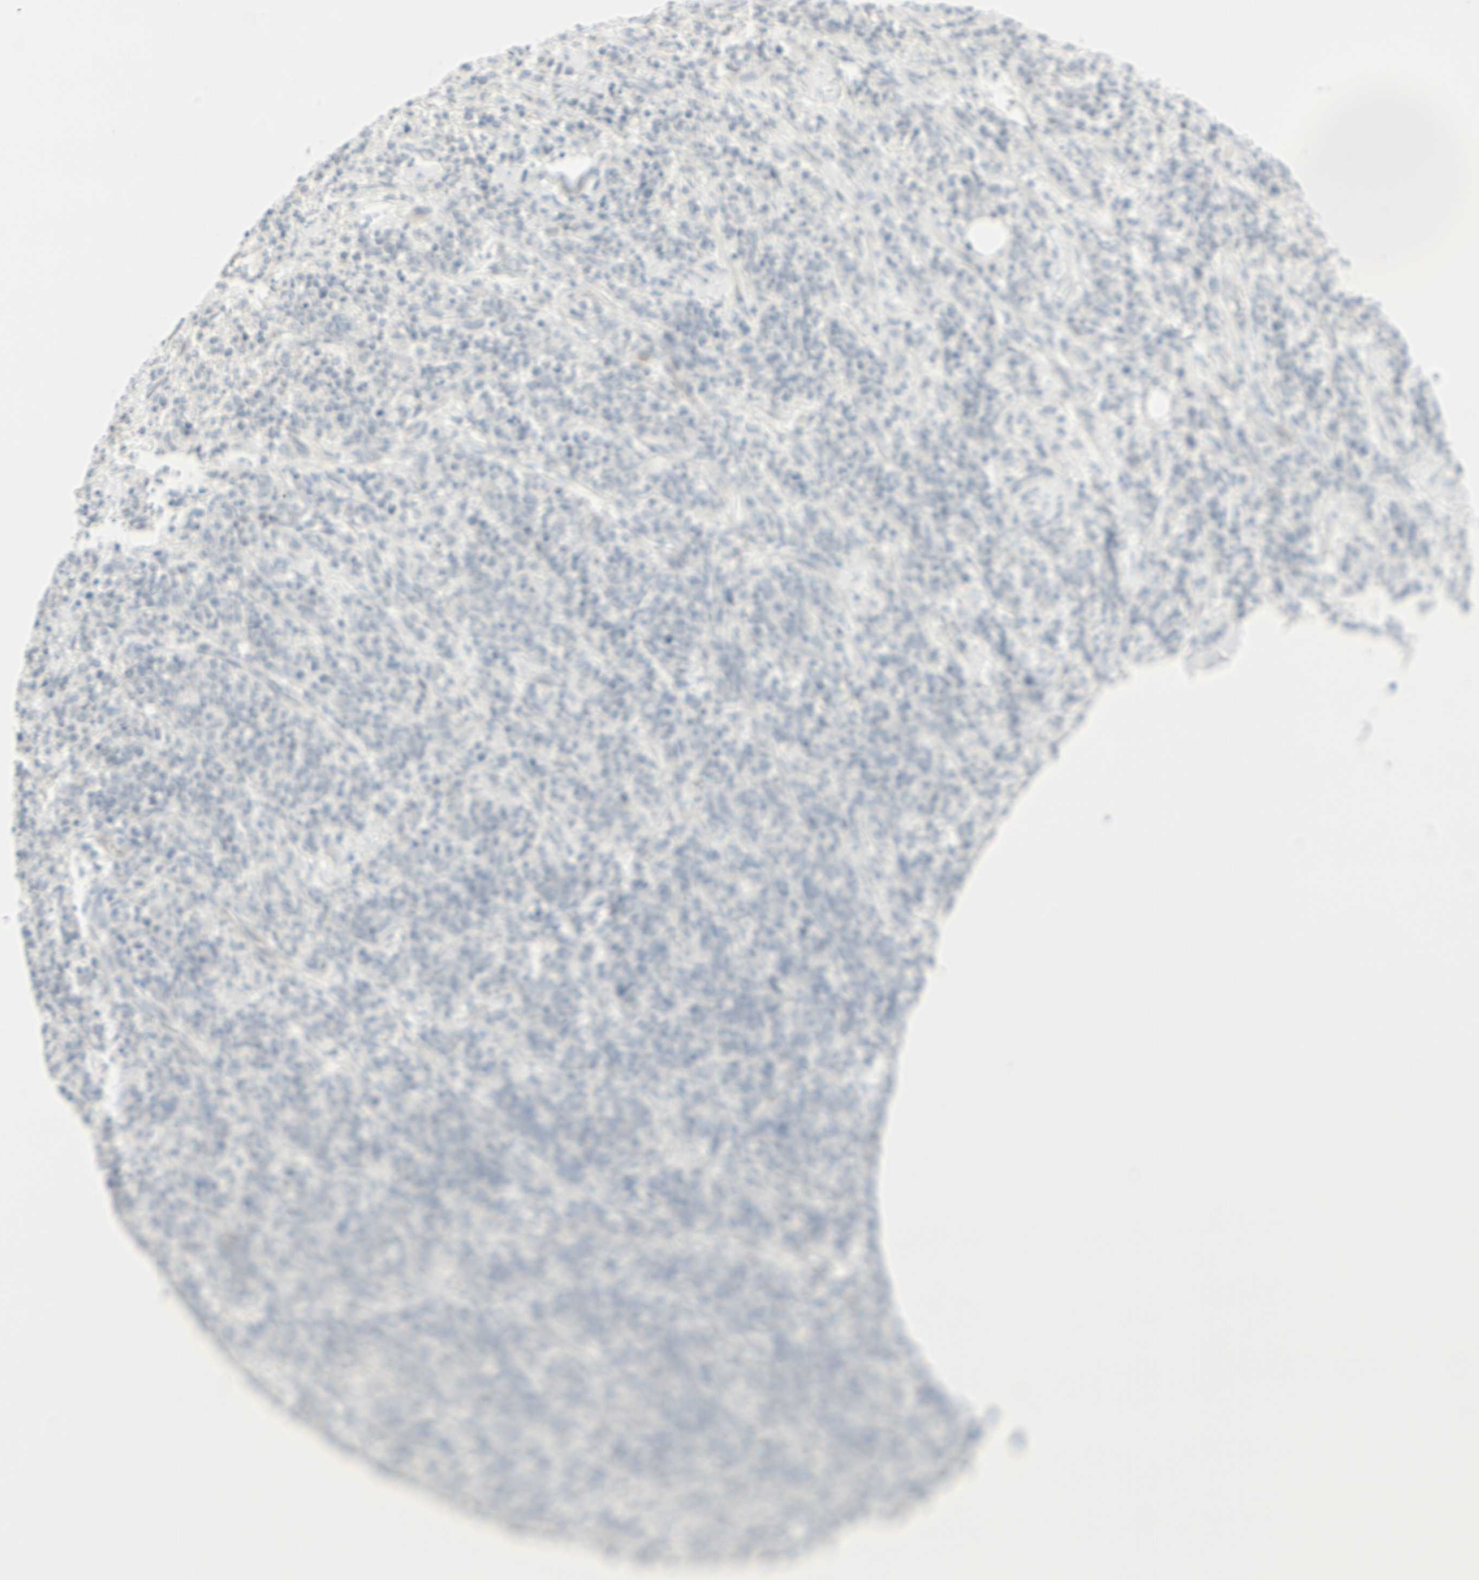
{"staining": {"intensity": "negative", "quantity": "none", "location": "none"}, "tissue": "lymphoma", "cell_type": "Tumor cells", "image_type": "cancer", "snomed": [{"axis": "morphology", "description": "Malignant lymphoma, non-Hodgkin's type, High grade"}, {"axis": "topography", "description": "Soft tissue"}], "caption": "Human high-grade malignant lymphoma, non-Hodgkin's type stained for a protein using IHC exhibits no staining in tumor cells.", "gene": "MLLT10", "patient": {"sex": "male", "age": 18}}